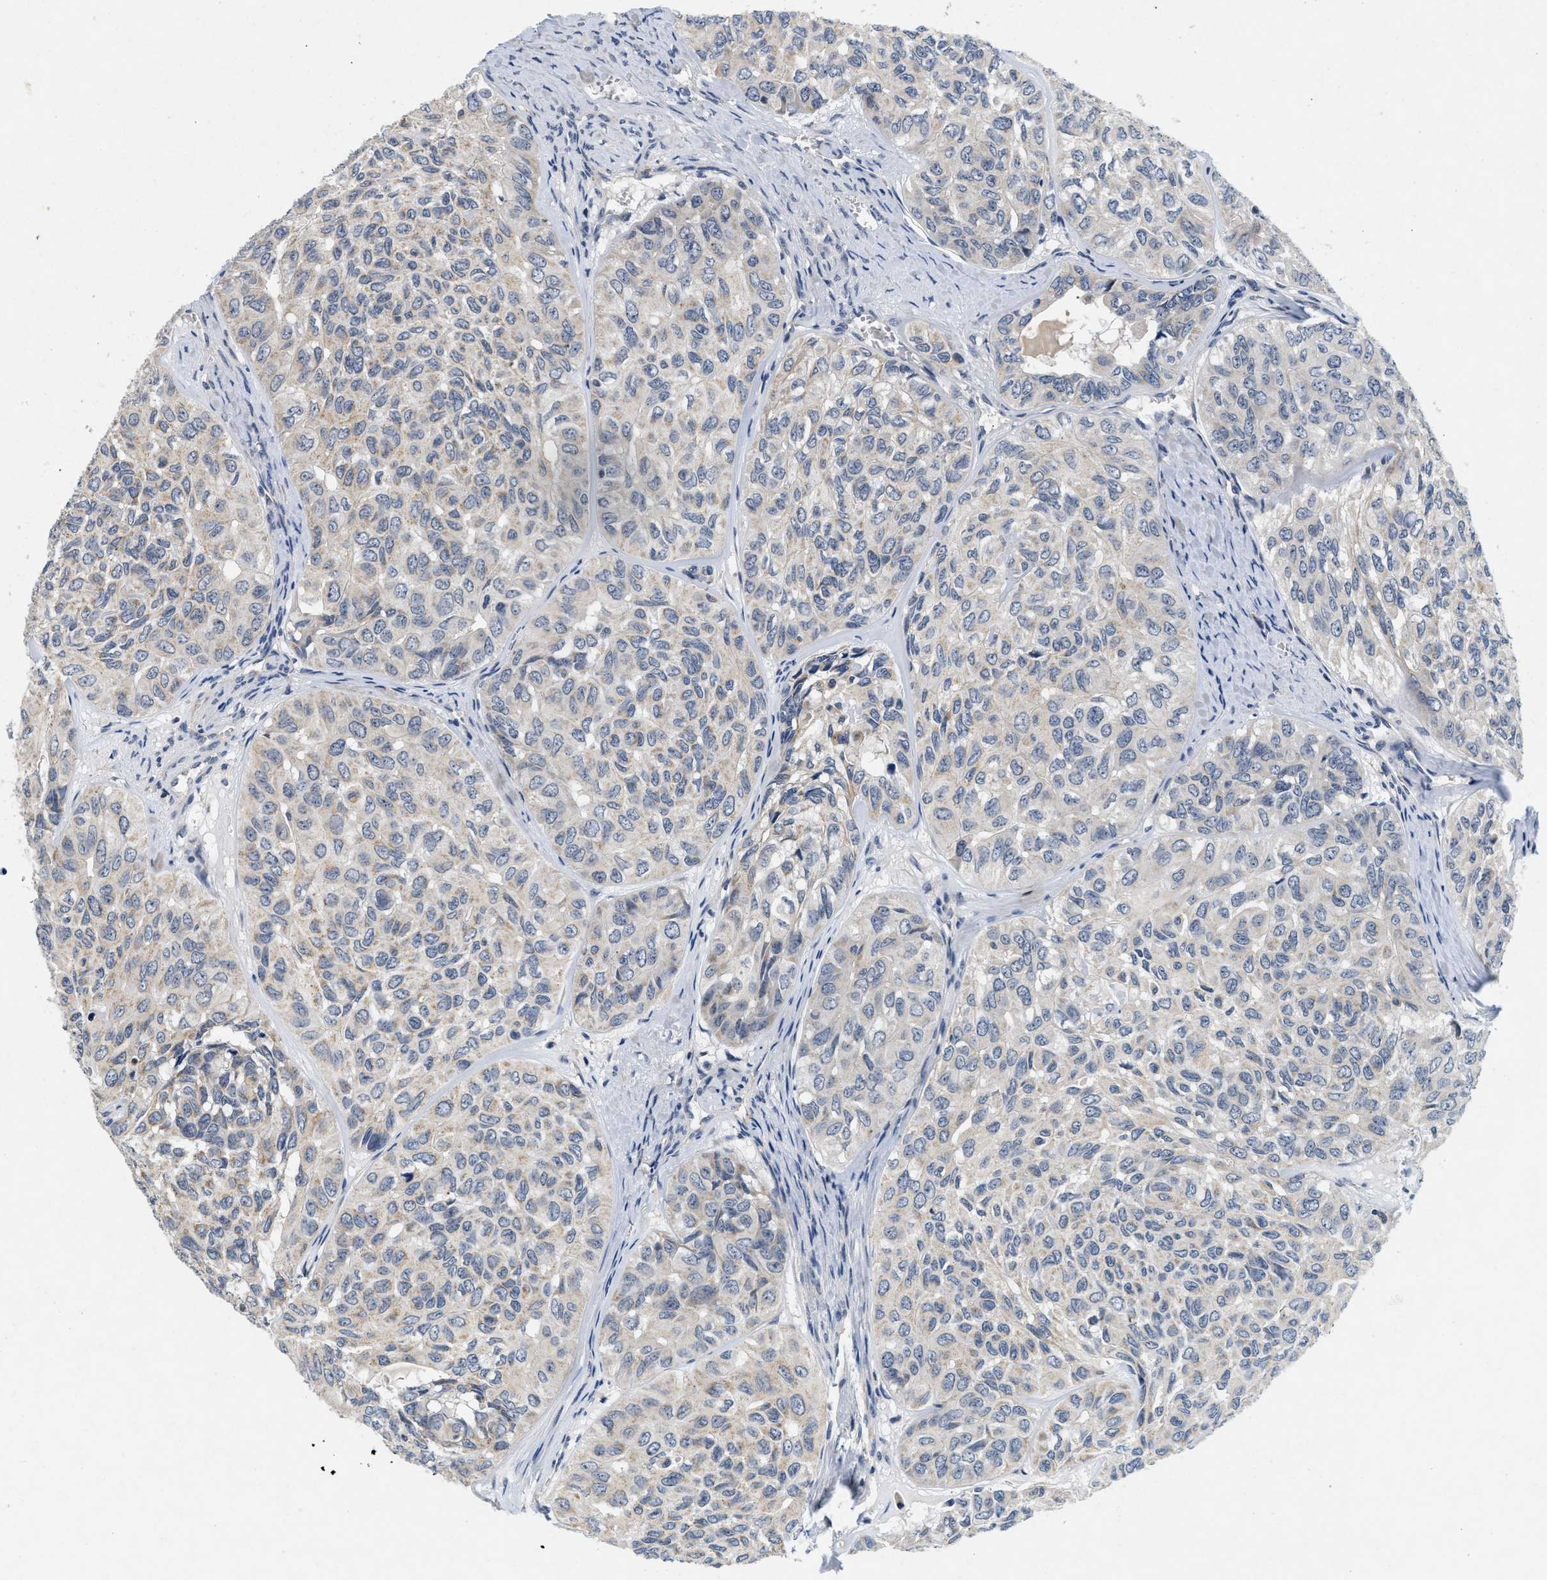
{"staining": {"intensity": "weak", "quantity": "<25%", "location": "cytoplasmic/membranous"}, "tissue": "head and neck cancer", "cell_type": "Tumor cells", "image_type": "cancer", "snomed": [{"axis": "morphology", "description": "Adenocarcinoma, NOS"}, {"axis": "topography", "description": "Salivary gland, NOS"}, {"axis": "topography", "description": "Head-Neck"}], "caption": "Tumor cells are negative for protein expression in human head and neck cancer.", "gene": "PDP1", "patient": {"sex": "female", "age": 76}}